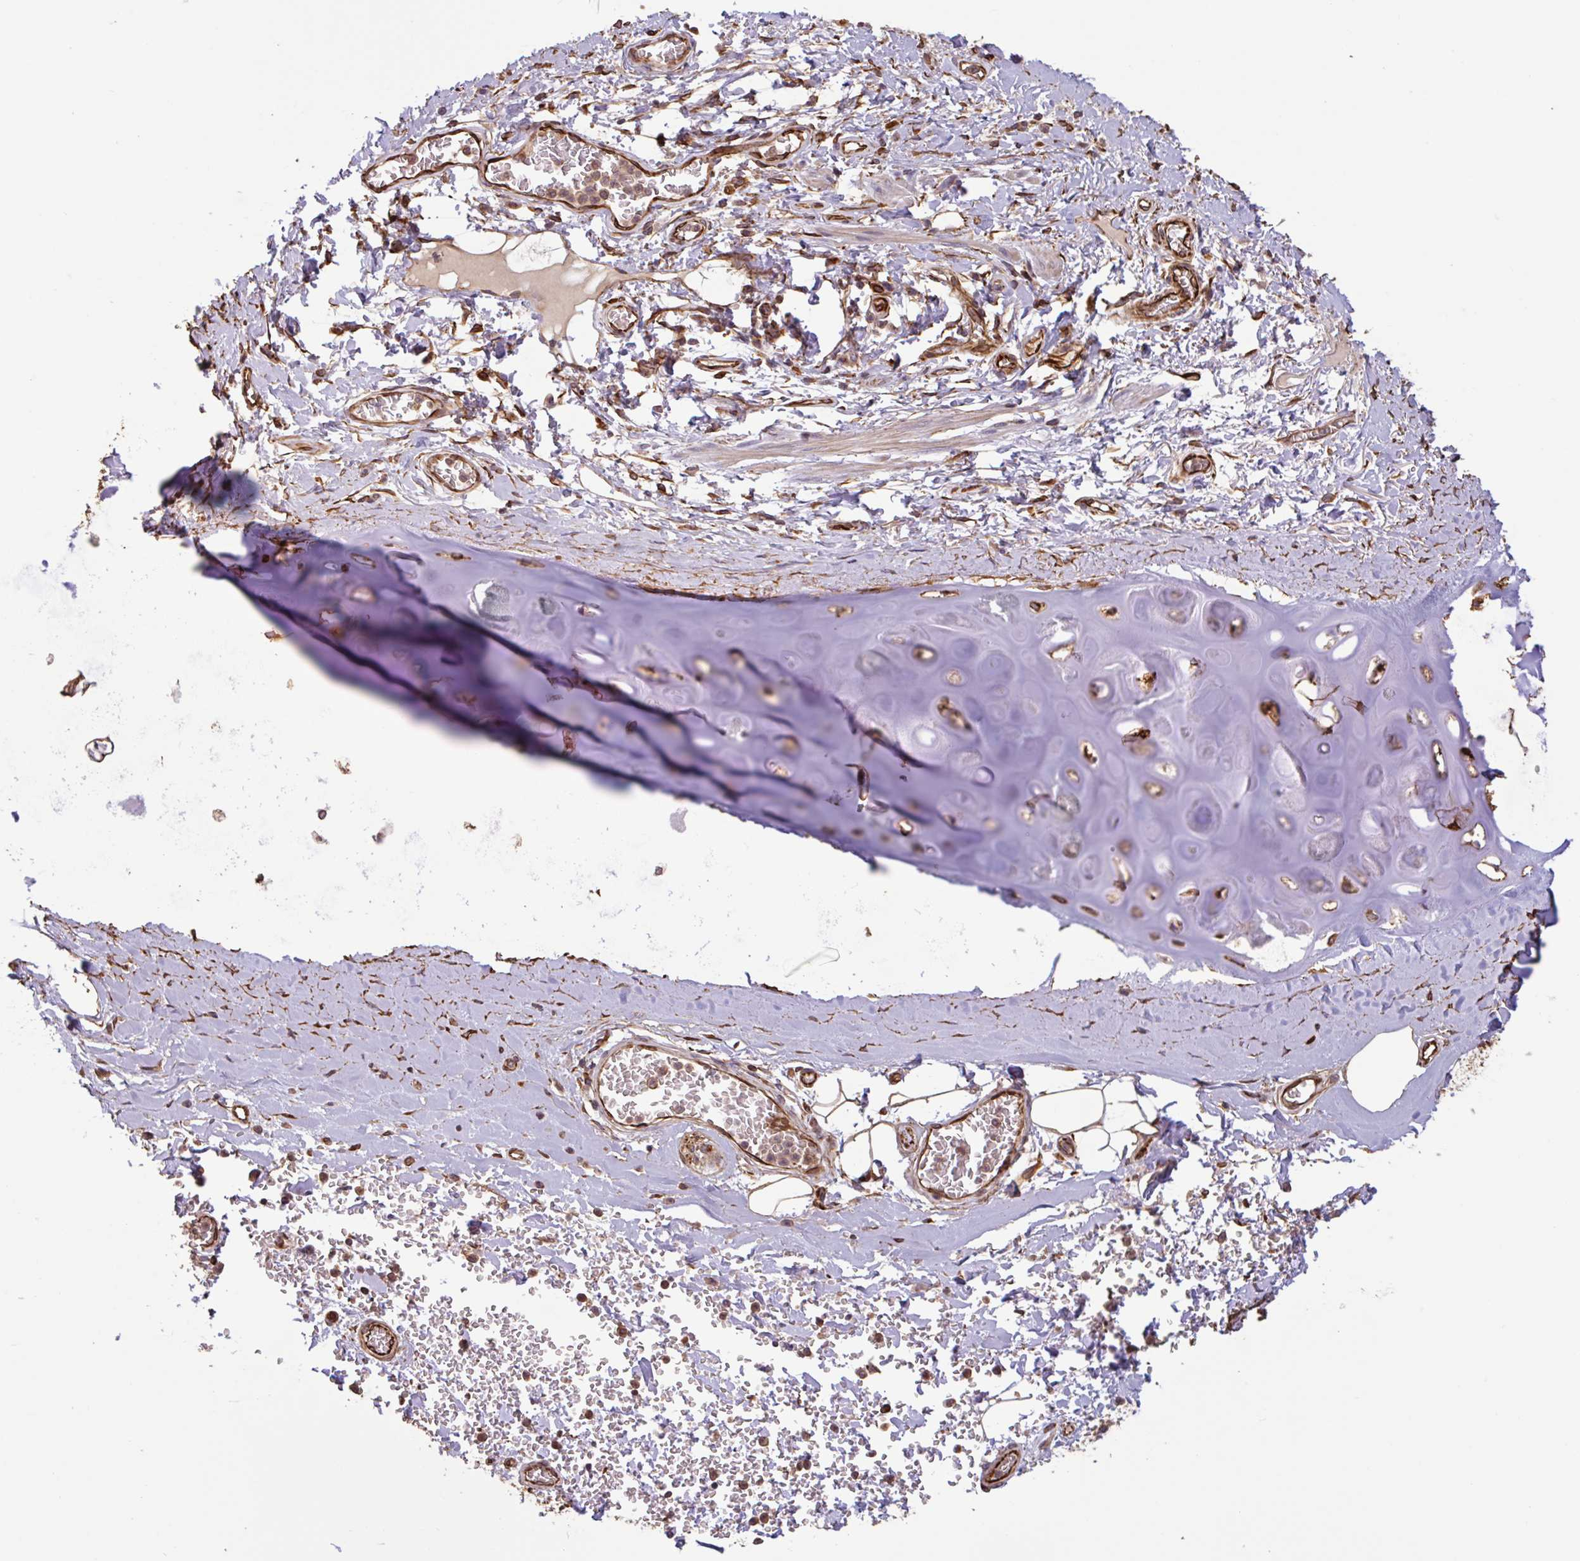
{"staining": {"intensity": "strong", "quantity": ">75%", "location": "cytoplasmic/membranous"}, "tissue": "soft tissue", "cell_type": "Chondrocytes", "image_type": "normal", "snomed": [{"axis": "morphology", "description": "Normal tissue, NOS"}, {"axis": "morphology", "description": "Degeneration, NOS"}, {"axis": "topography", "description": "Cartilage tissue"}, {"axis": "topography", "description": "Lung"}], "caption": "Brown immunohistochemical staining in unremarkable human soft tissue demonstrates strong cytoplasmic/membranous staining in approximately >75% of chondrocytes. (DAB (3,3'-diaminobenzidine) IHC, brown staining for protein, blue staining for nuclei).", "gene": "ZNF790", "patient": {"sex": "female", "age": 61}}